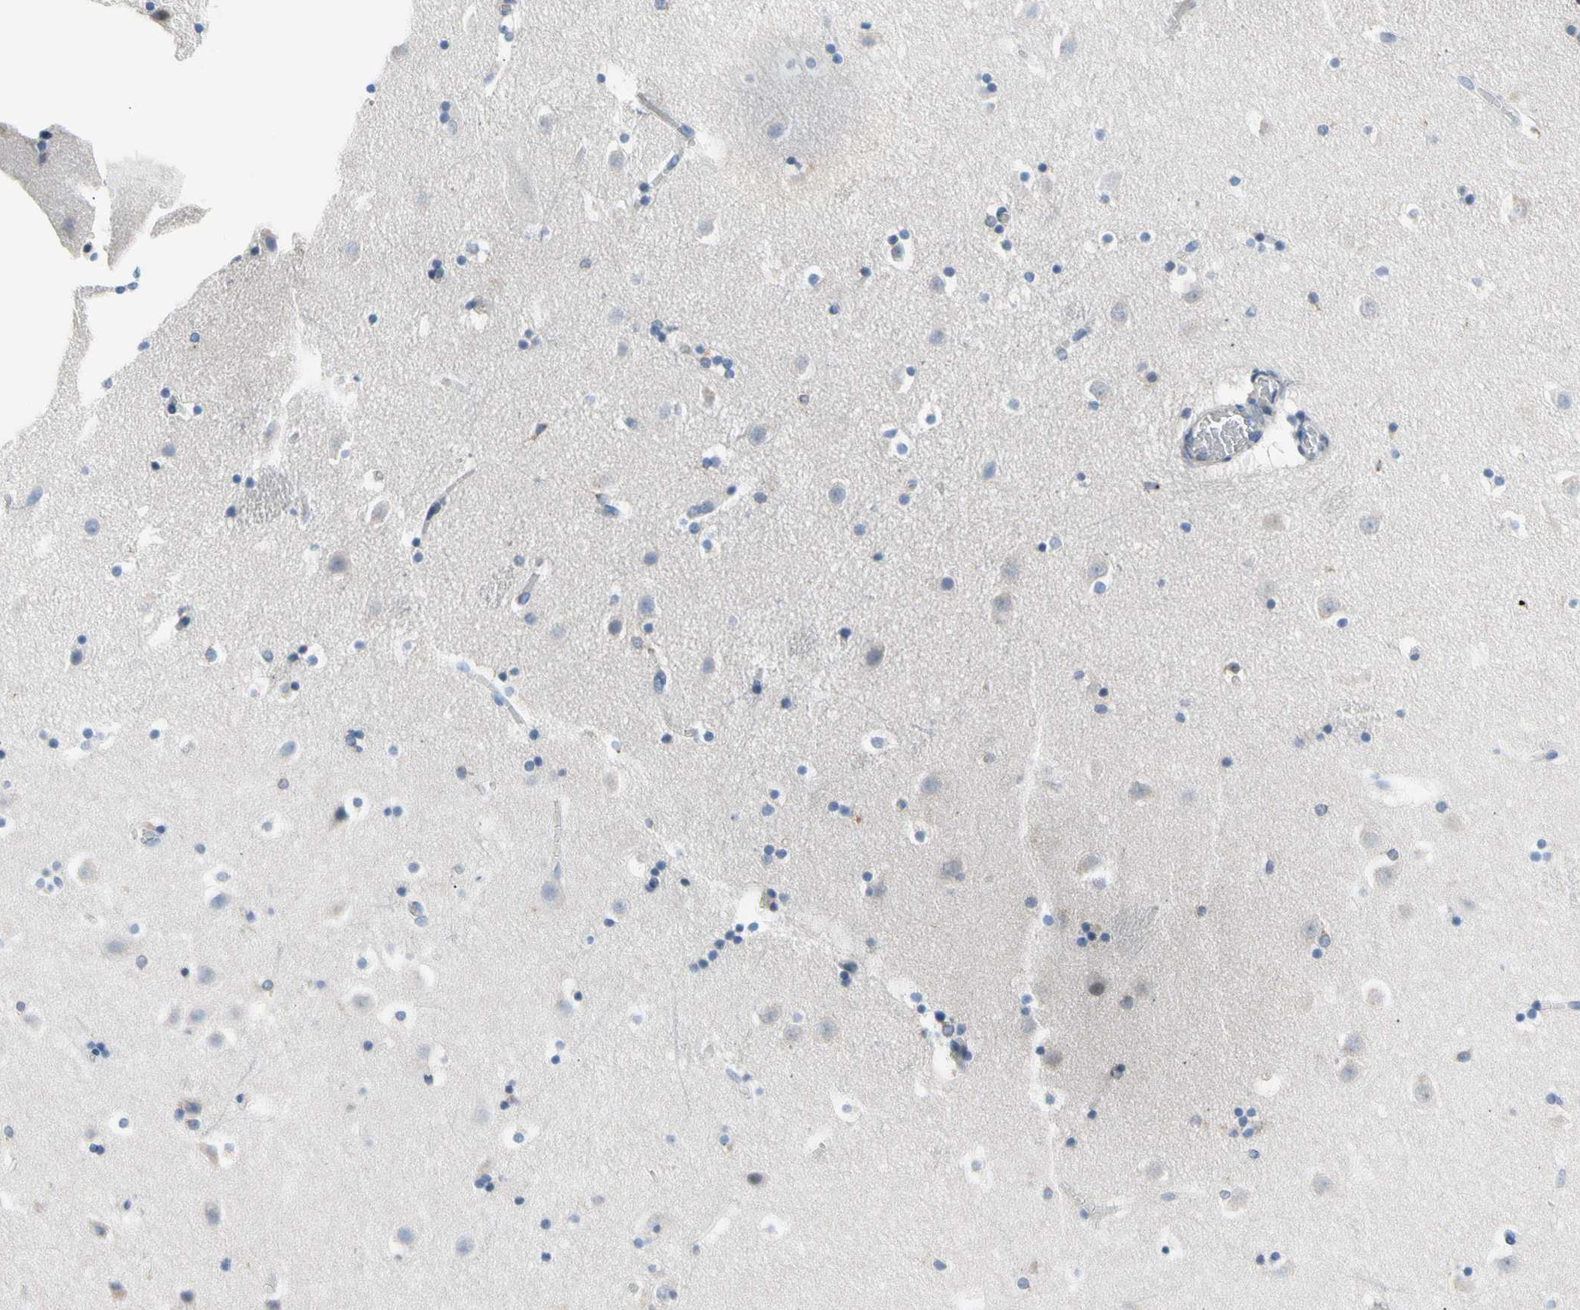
{"staining": {"intensity": "negative", "quantity": "none", "location": "none"}, "tissue": "caudate", "cell_type": "Glial cells", "image_type": "normal", "snomed": [{"axis": "morphology", "description": "Normal tissue, NOS"}, {"axis": "topography", "description": "Lateral ventricle wall"}], "caption": "Immunohistochemical staining of normal caudate demonstrates no significant expression in glial cells. (Stains: DAB (3,3'-diaminobenzidine) immunohistochemistry (IHC) with hematoxylin counter stain, Microscopy: brightfield microscopy at high magnification).", "gene": "MAP3K3", "patient": {"sex": "male", "age": 45}}